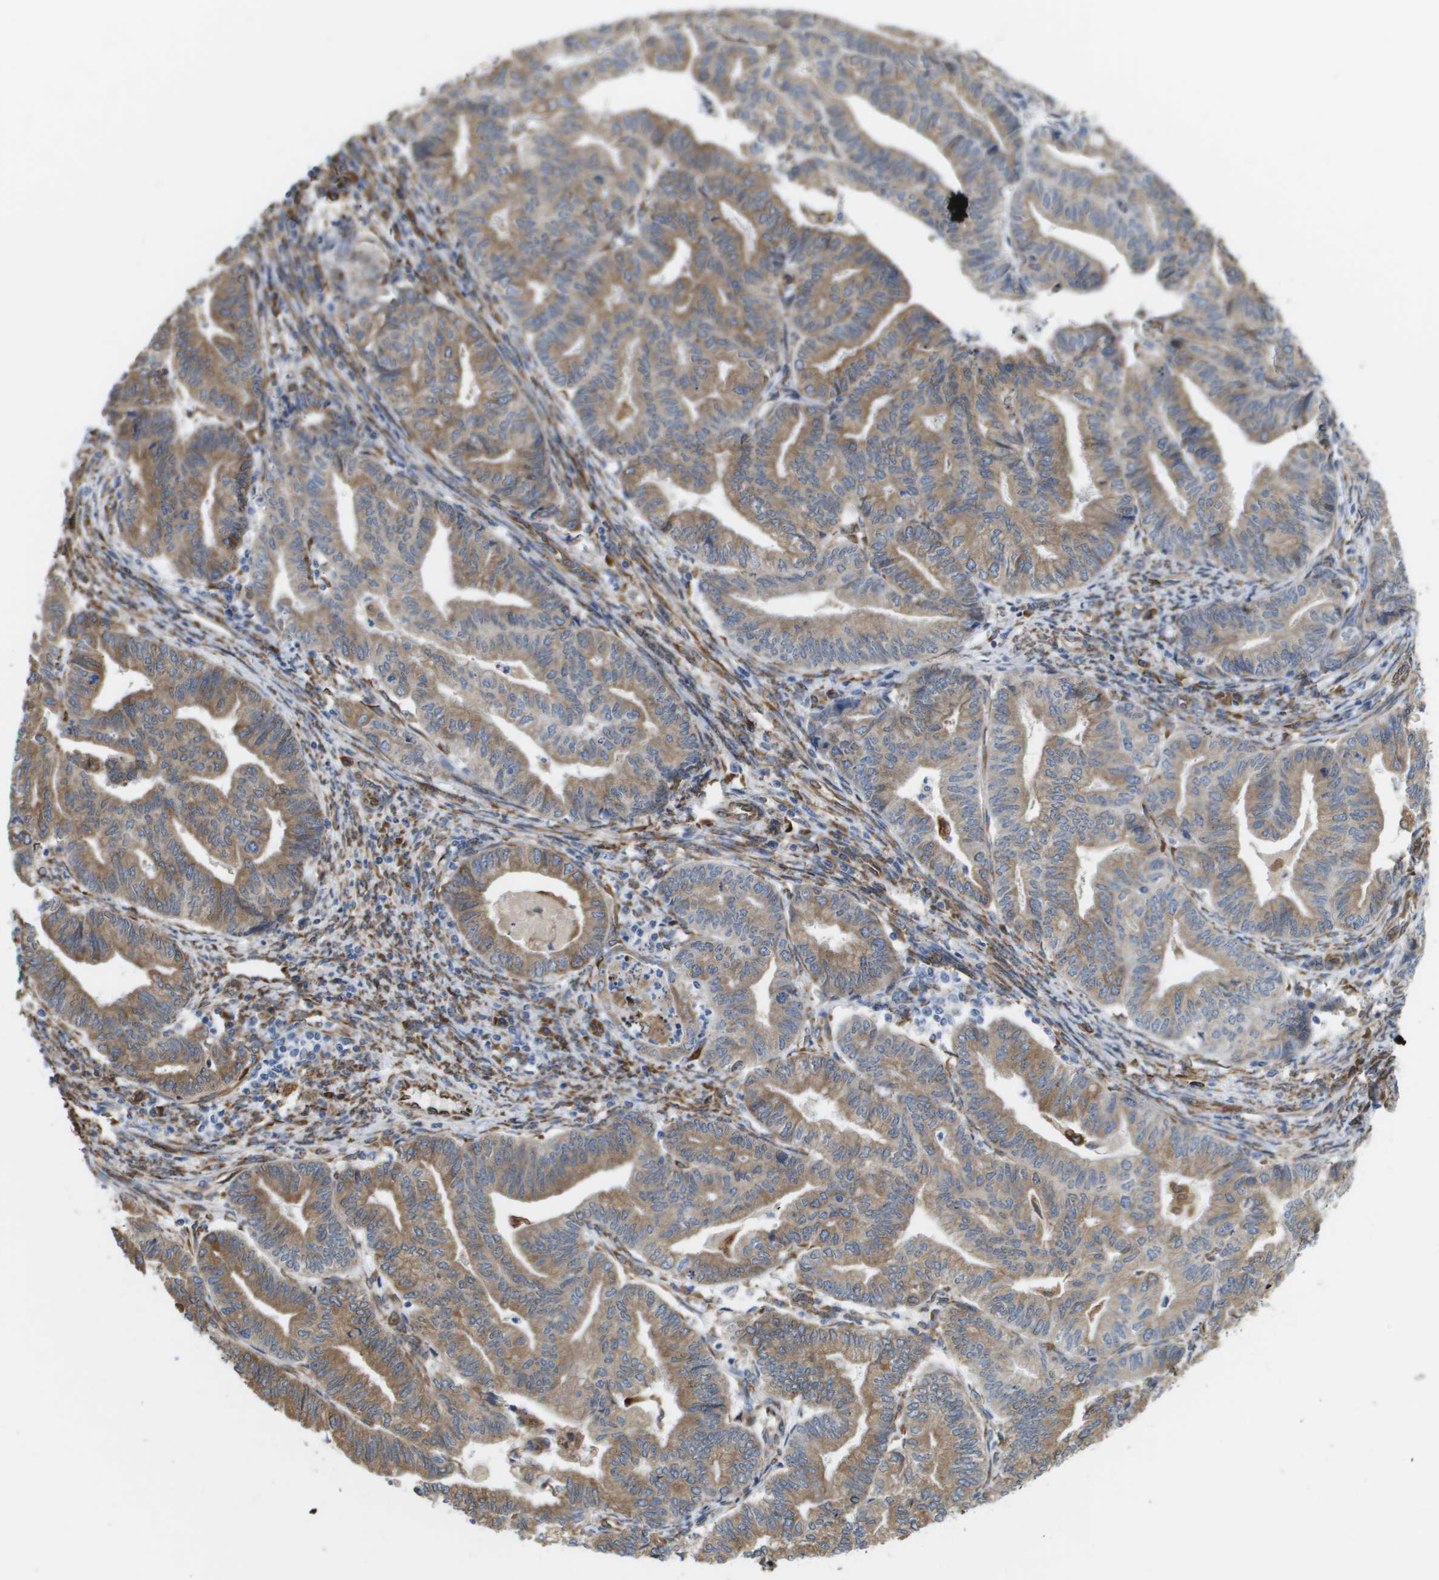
{"staining": {"intensity": "moderate", "quantity": ">75%", "location": "cytoplasmic/membranous"}, "tissue": "endometrial cancer", "cell_type": "Tumor cells", "image_type": "cancer", "snomed": [{"axis": "morphology", "description": "Adenocarcinoma, NOS"}, {"axis": "topography", "description": "Endometrium"}], "caption": "Protein expression analysis of adenocarcinoma (endometrial) displays moderate cytoplasmic/membranous staining in approximately >75% of tumor cells. (DAB (3,3'-diaminobenzidine) IHC, brown staining for protein, blue staining for nuclei).", "gene": "ST3GAL2", "patient": {"sex": "female", "age": 79}}